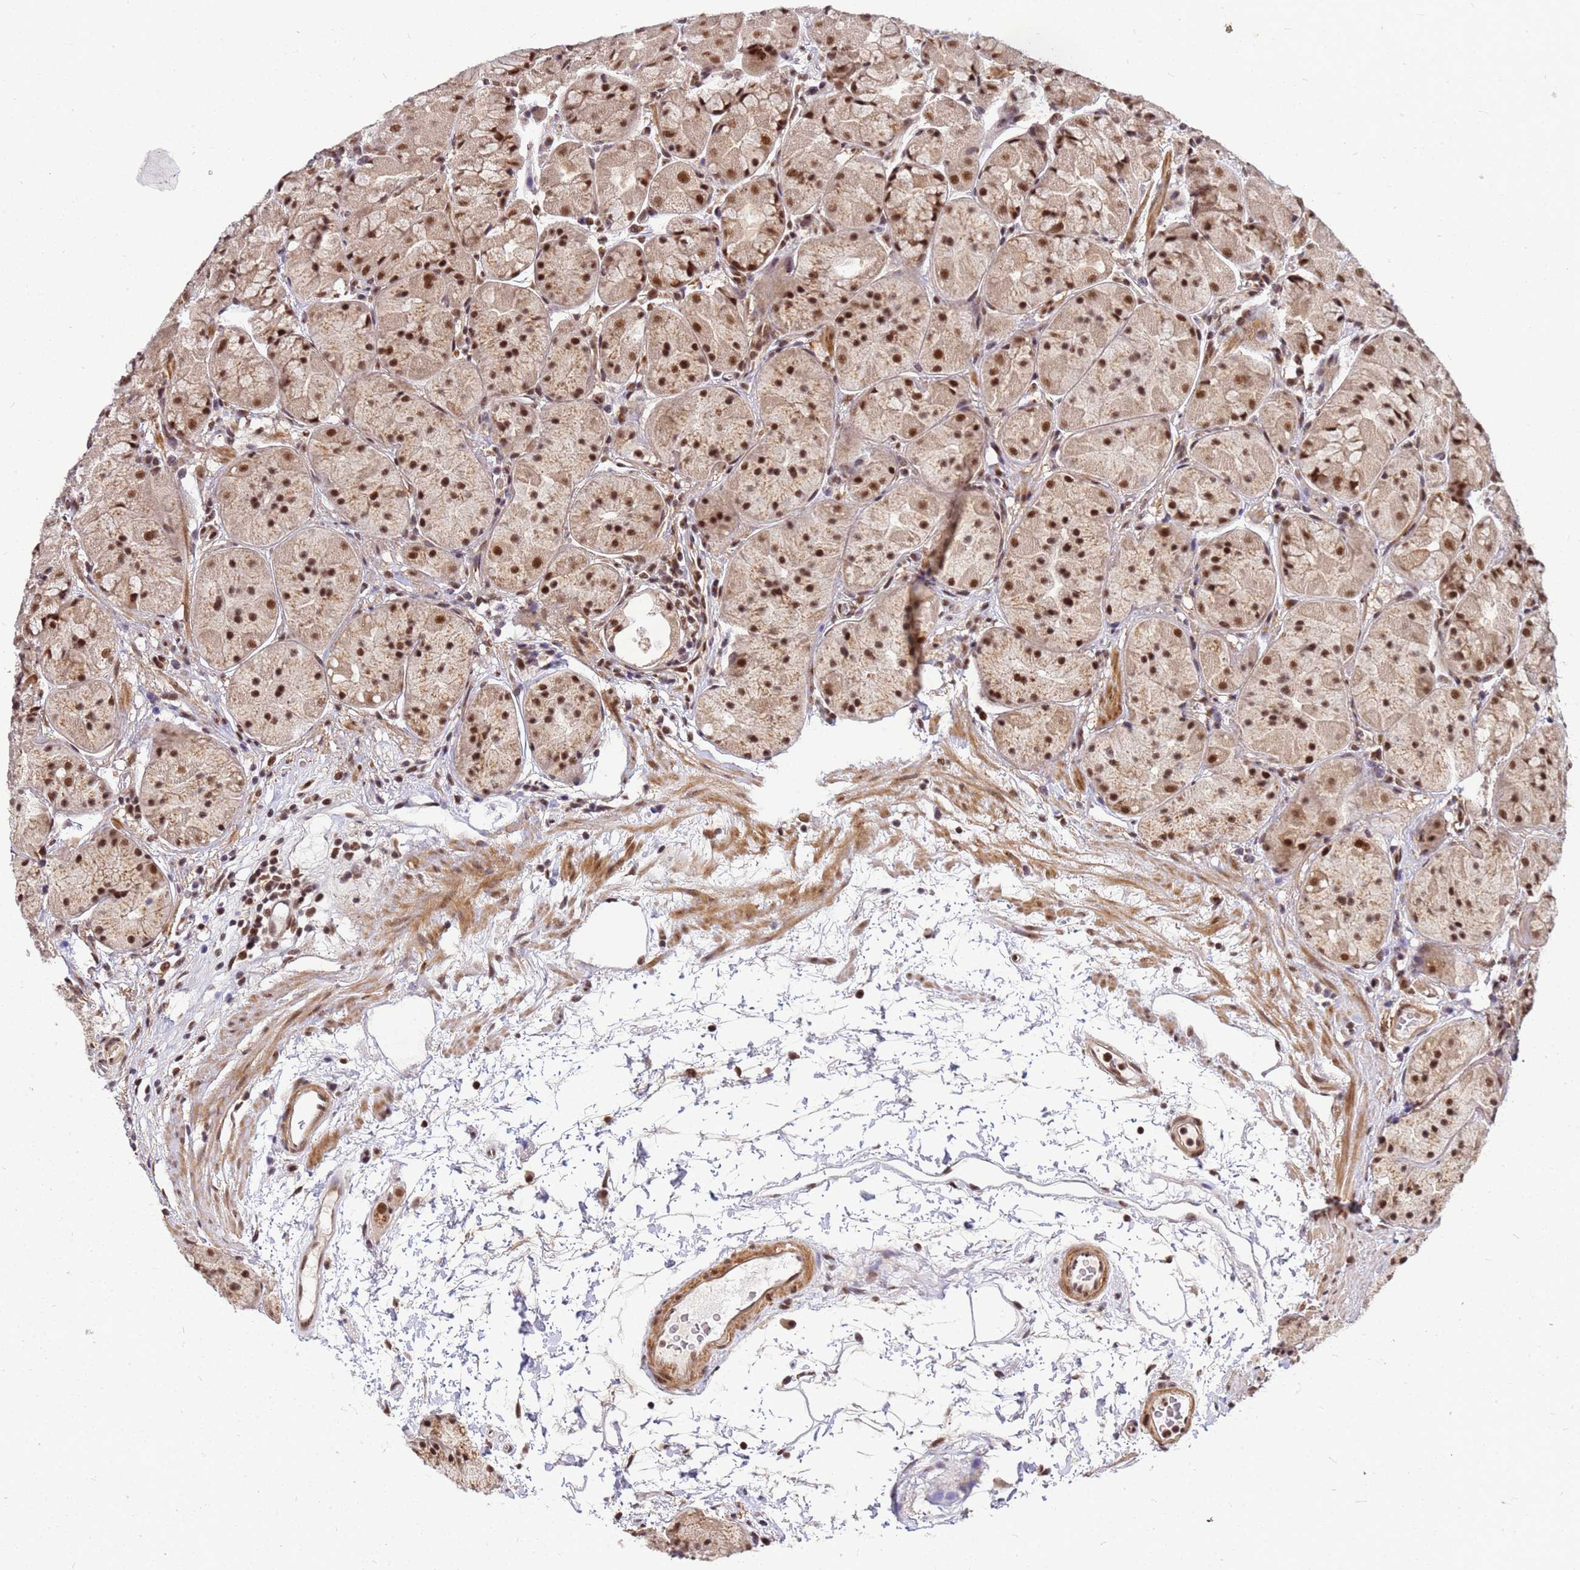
{"staining": {"intensity": "strong", "quantity": ">75%", "location": "nuclear"}, "tissue": "stomach", "cell_type": "Glandular cells", "image_type": "normal", "snomed": [{"axis": "morphology", "description": "Normal tissue, NOS"}, {"axis": "topography", "description": "Stomach"}], "caption": "Protein positivity by immunohistochemistry (IHC) shows strong nuclear staining in about >75% of glandular cells in unremarkable stomach.", "gene": "NCBP2", "patient": {"sex": "male", "age": 57}}